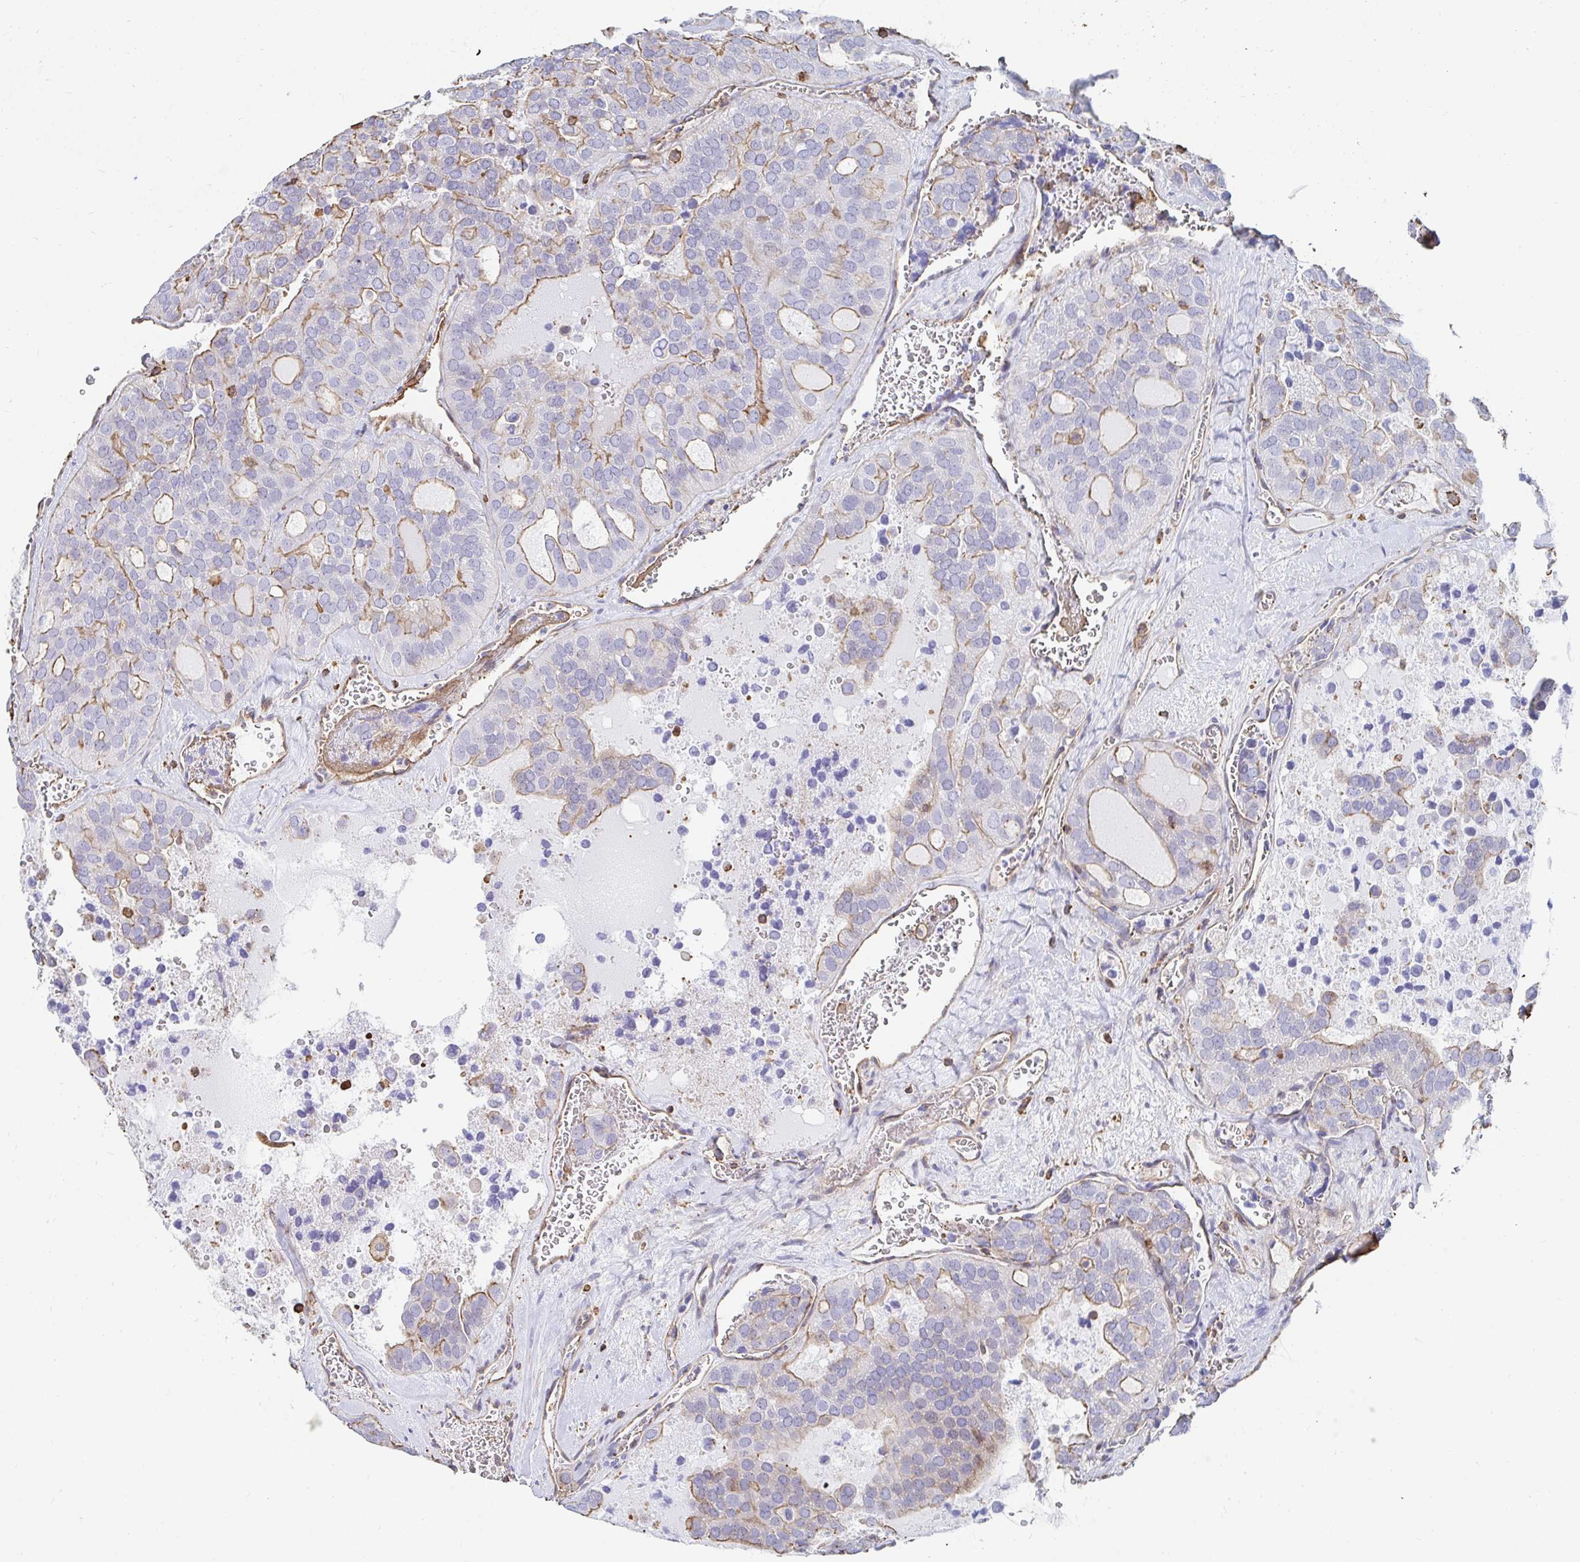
{"staining": {"intensity": "weak", "quantity": "<25%", "location": "cytoplasmic/membranous"}, "tissue": "thyroid cancer", "cell_type": "Tumor cells", "image_type": "cancer", "snomed": [{"axis": "morphology", "description": "Follicular adenoma carcinoma, NOS"}, {"axis": "topography", "description": "Thyroid gland"}], "caption": "An immunohistochemistry image of thyroid cancer (follicular adenoma carcinoma) is shown. There is no staining in tumor cells of thyroid cancer (follicular adenoma carcinoma).", "gene": "PTPN14", "patient": {"sex": "male", "age": 75}}